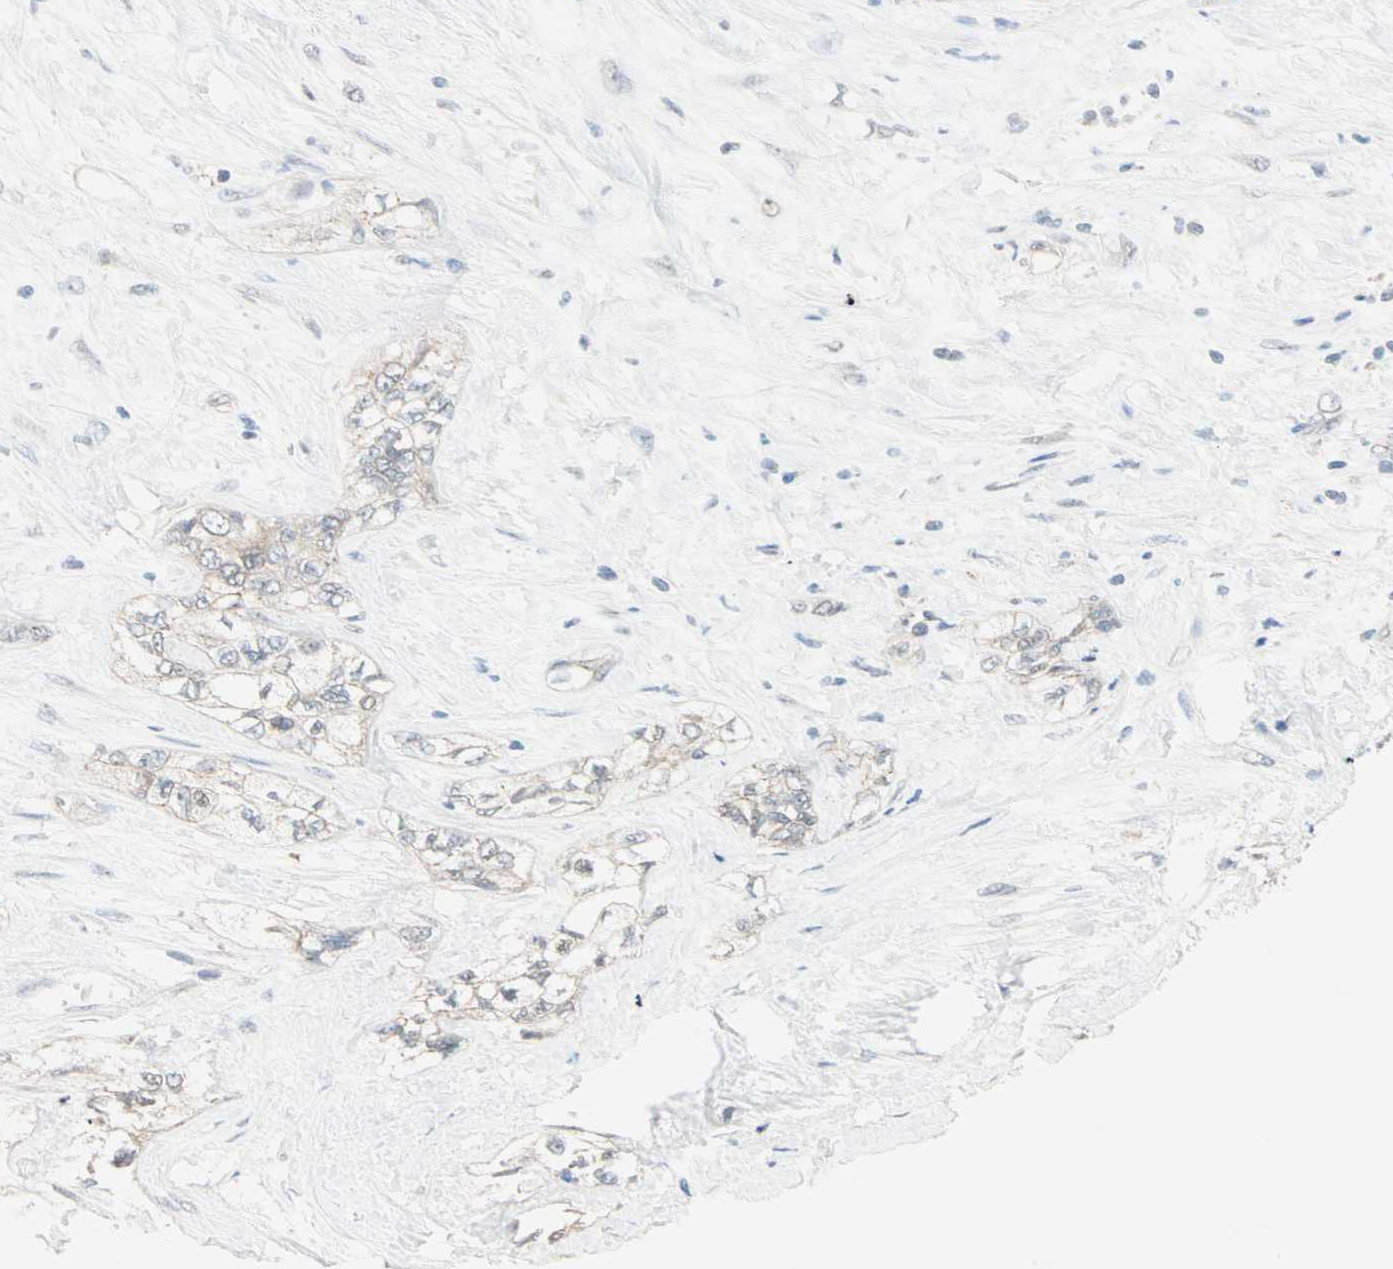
{"staining": {"intensity": "weak", "quantity": ">75%", "location": "cytoplasmic/membranous"}, "tissue": "pancreatic cancer", "cell_type": "Tumor cells", "image_type": "cancer", "snomed": [{"axis": "morphology", "description": "Adenocarcinoma, NOS"}, {"axis": "topography", "description": "Pancreas"}], "caption": "About >75% of tumor cells in human pancreatic adenocarcinoma reveal weak cytoplasmic/membranous protein positivity as visualized by brown immunohistochemical staining.", "gene": "TTF2", "patient": {"sex": "male", "age": 70}}